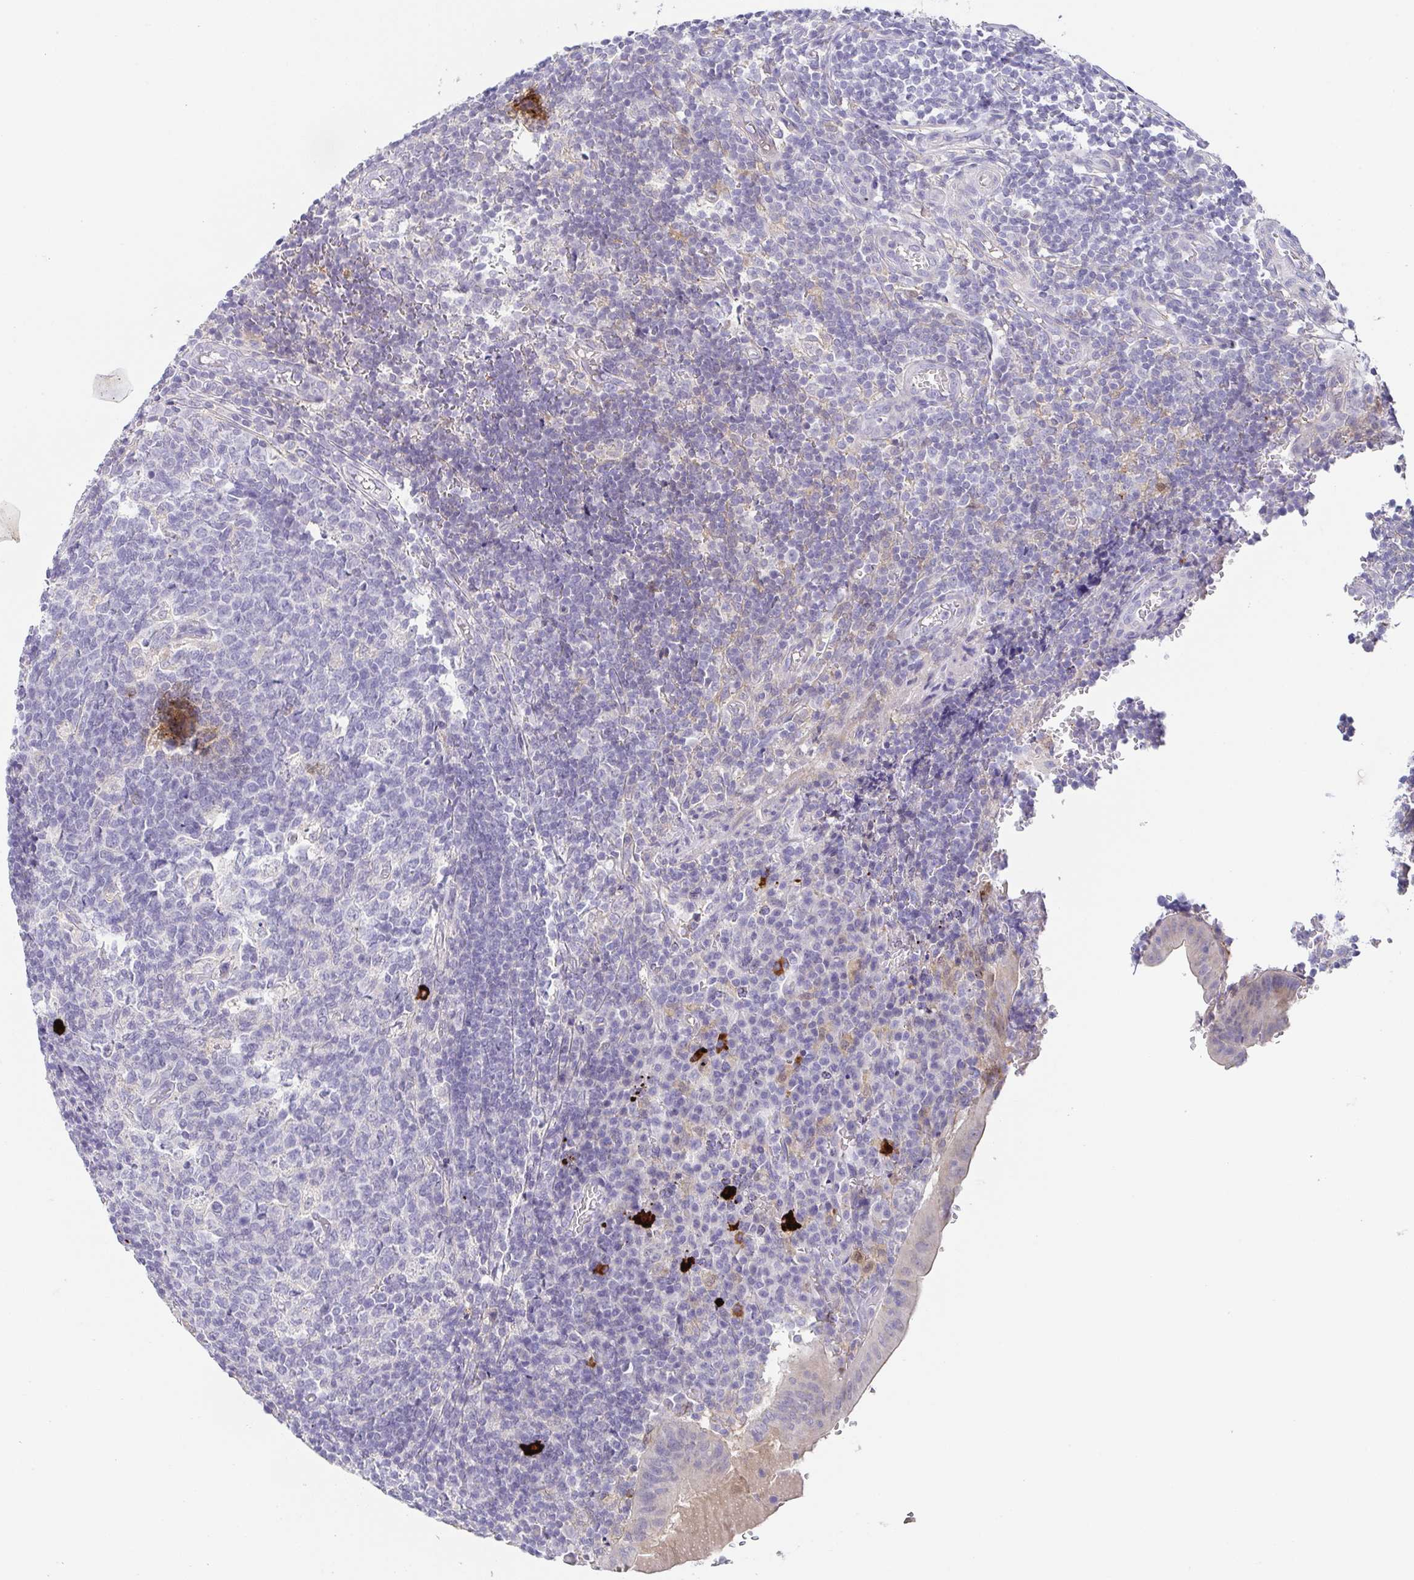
{"staining": {"intensity": "negative", "quantity": "none", "location": "none"}, "tissue": "appendix", "cell_type": "Glandular cells", "image_type": "normal", "snomed": [{"axis": "morphology", "description": "Normal tissue, NOS"}, {"axis": "topography", "description": "Appendix"}], "caption": "Glandular cells are negative for protein expression in benign human appendix. (Stains: DAB (3,3'-diaminobenzidine) immunohistochemistry (IHC) with hematoxylin counter stain, Microscopy: brightfield microscopy at high magnification).", "gene": "RNASE7", "patient": {"sex": "male", "age": 18}}